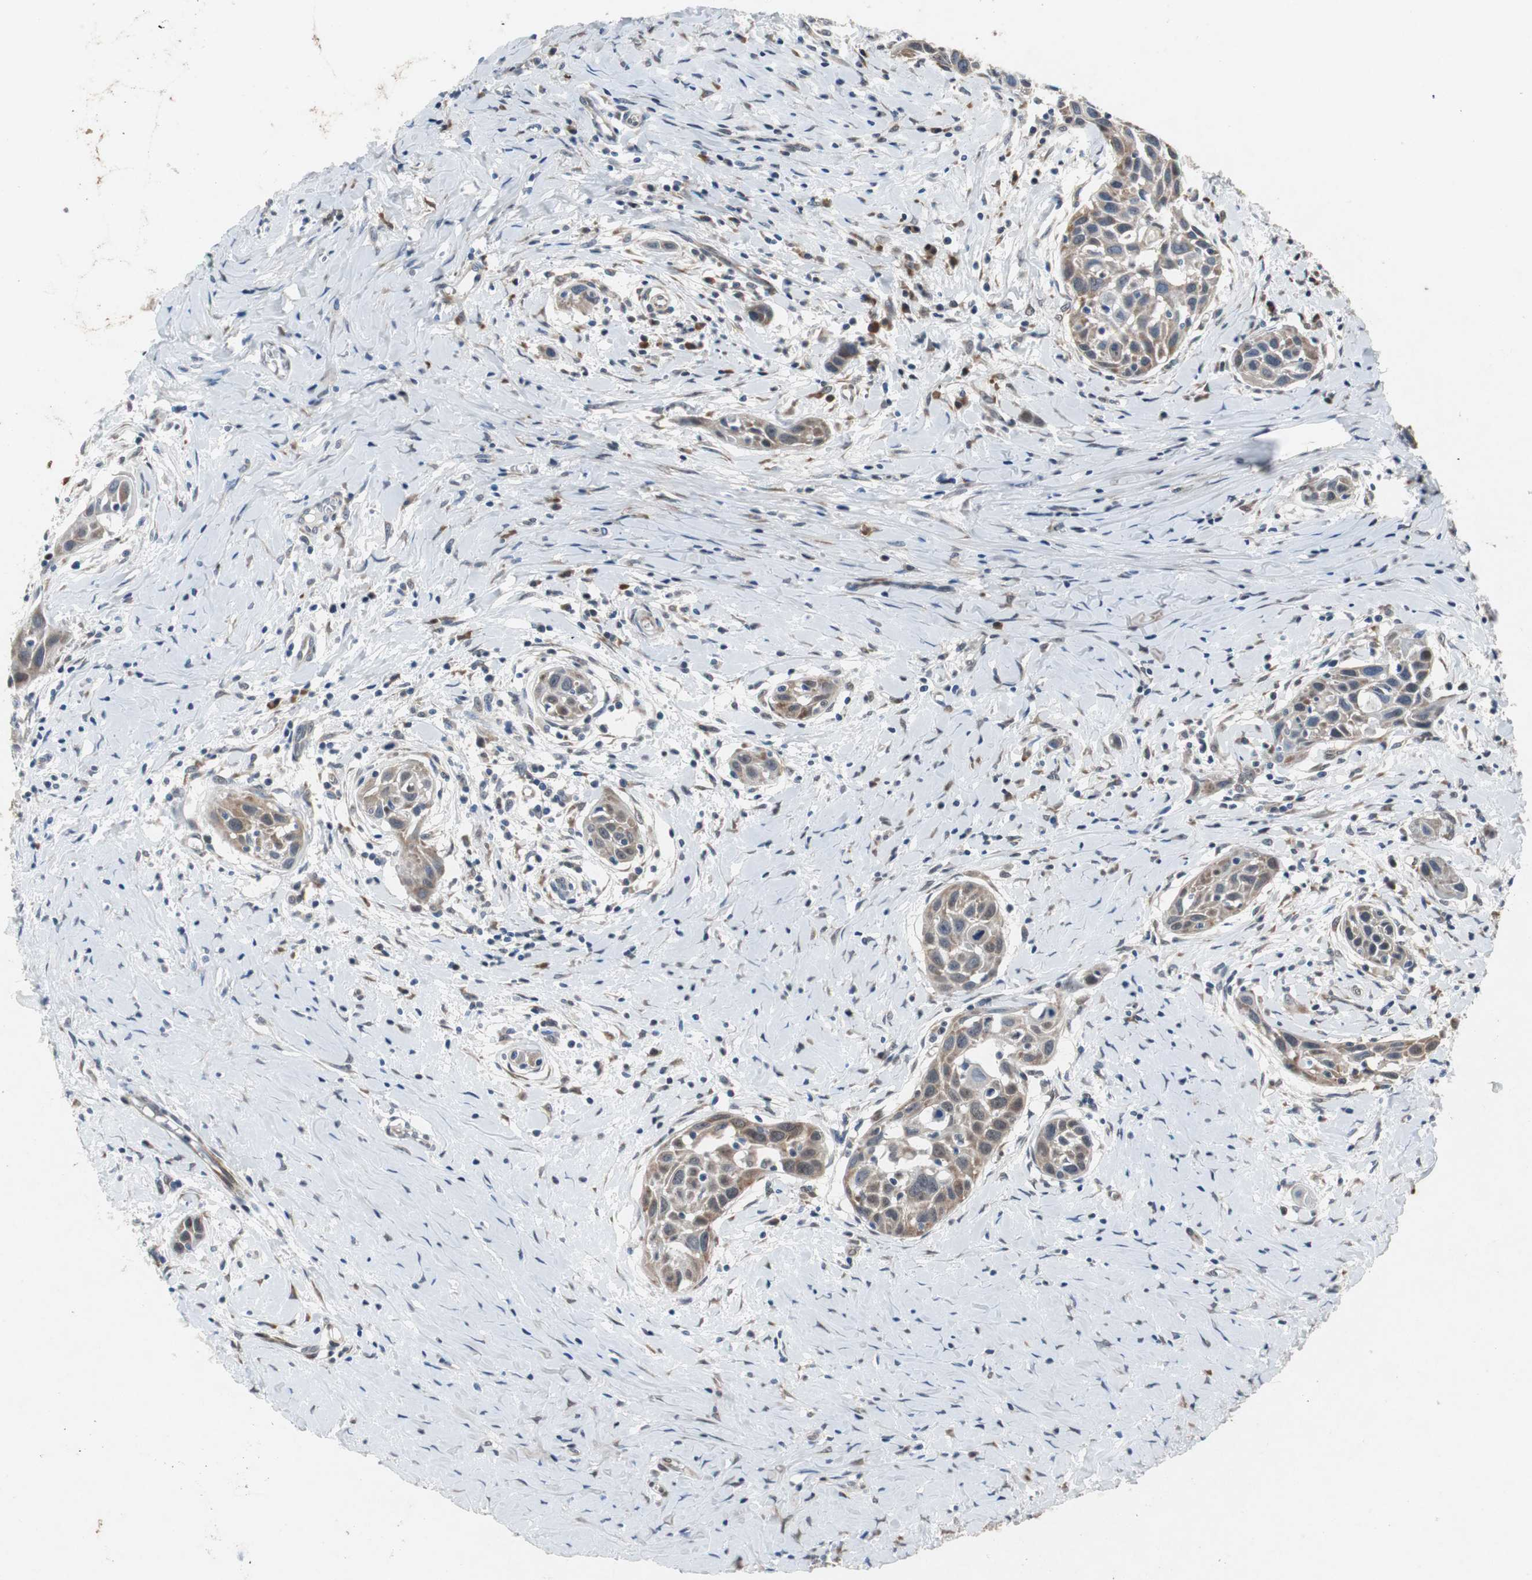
{"staining": {"intensity": "moderate", "quantity": "25%-75%", "location": "cytoplasmic/membranous,nuclear"}, "tissue": "head and neck cancer", "cell_type": "Tumor cells", "image_type": "cancer", "snomed": [{"axis": "morphology", "description": "Squamous cell carcinoma, NOS"}, {"axis": "topography", "description": "Oral tissue"}, {"axis": "topography", "description": "Head-Neck"}], "caption": "The photomicrograph displays immunohistochemical staining of squamous cell carcinoma (head and neck). There is moderate cytoplasmic/membranous and nuclear expression is present in about 25%-75% of tumor cells. (DAB IHC with brightfield microscopy, high magnification).", "gene": "RPL35", "patient": {"sex": "female", "age": 50}}